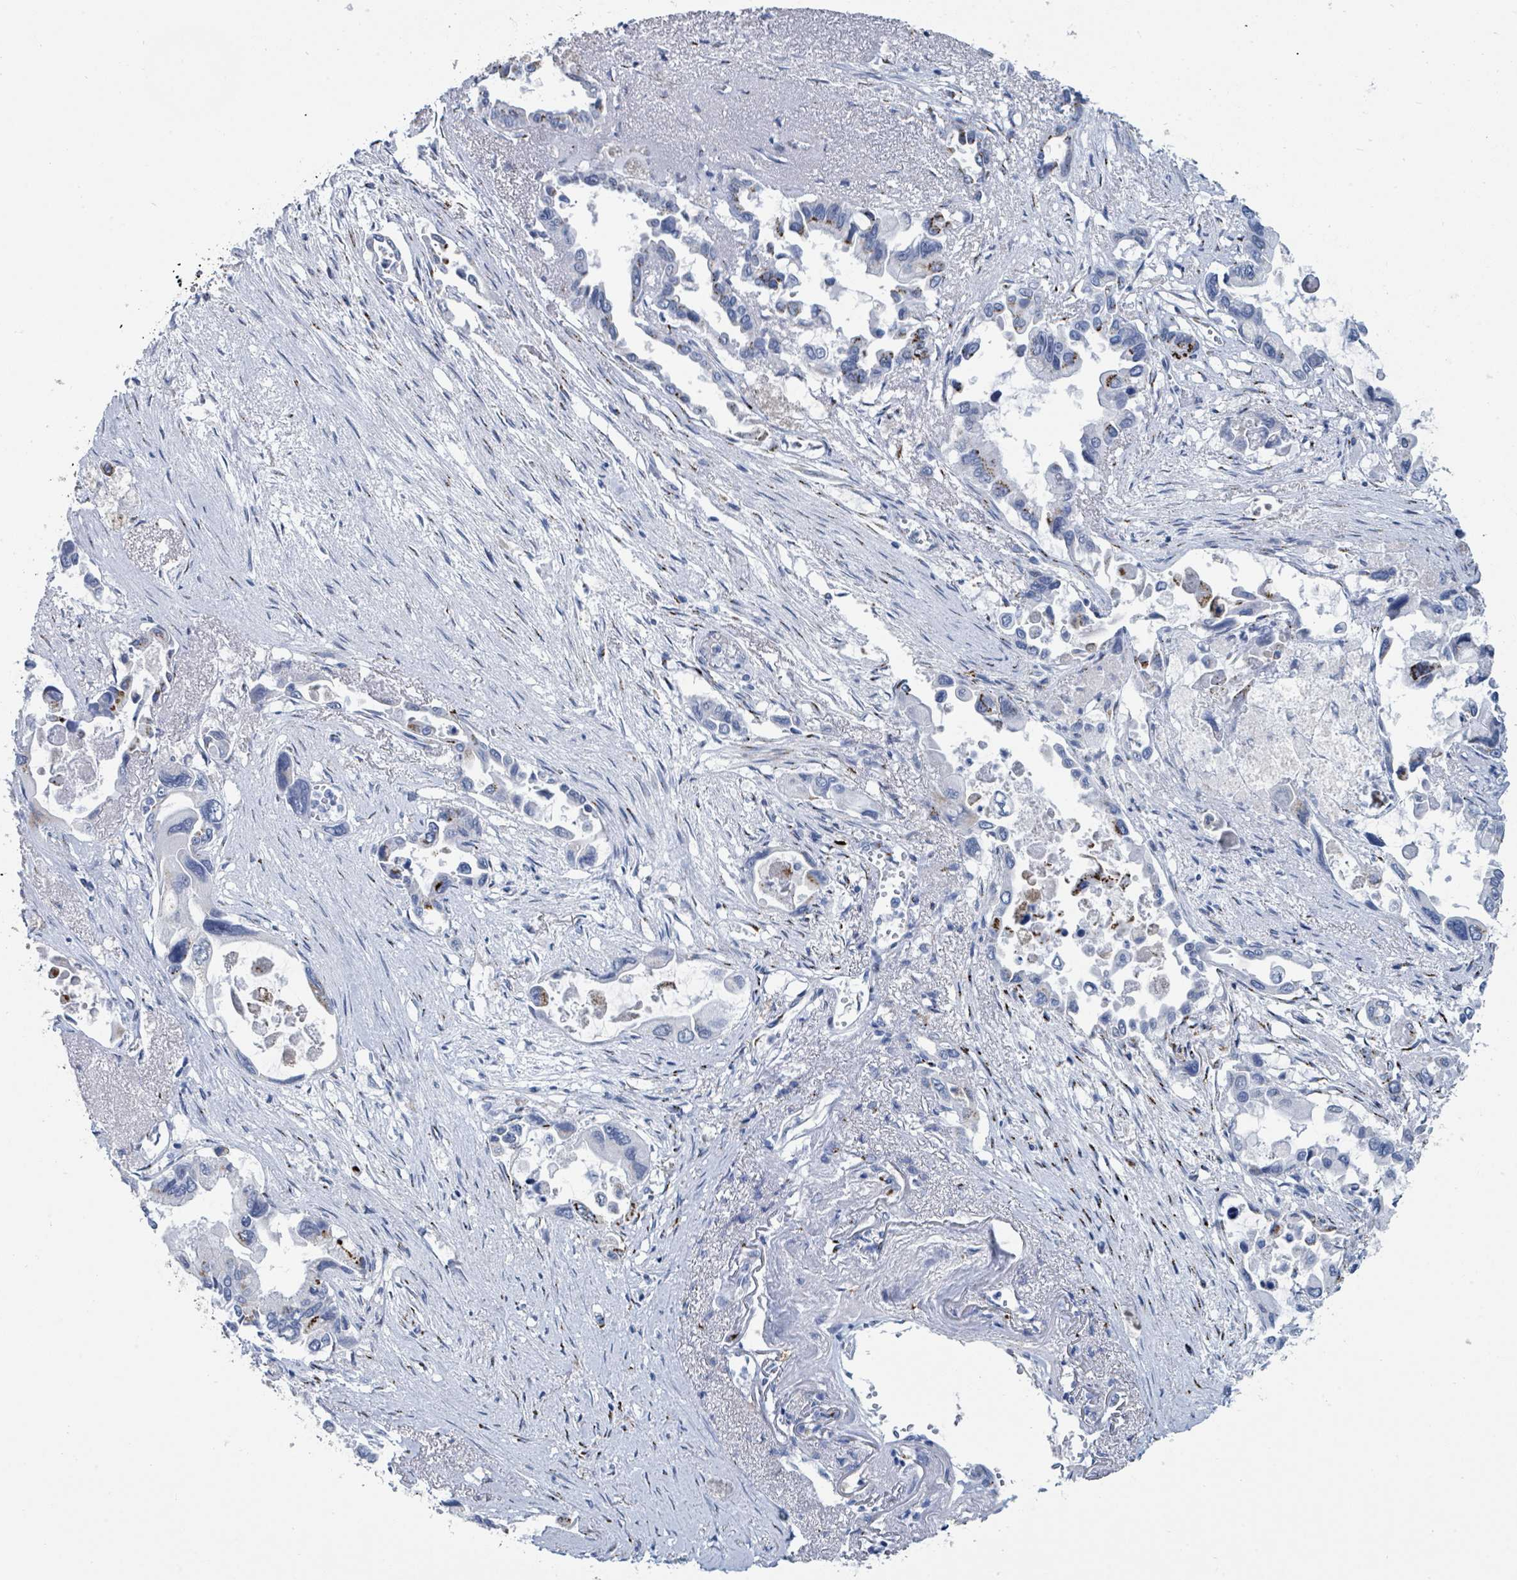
{"staining": {"intensity": "moderate", "quantity": "<25%", "location": "cytoplasmic/membranous"}, "tissue": "pancreatic cancer", "cell_type": "Tumor cells", "image_type": "cancer", "snomed": [{"axis": "morphology", "description": "Adenocarcinoma, NOS"}, {"axis": "topography", "description": "Pancreas"}], "caption": "A histopathology image showing moderate cytoplasmic/membranous staining in approximately <25% of tumor cells in pancreatic cancer (adenocarcinoma), as visualized by brown immunohistochemical staining.", "gene": "DCAF5", "patient": {"sex": "male", "age": 92}}